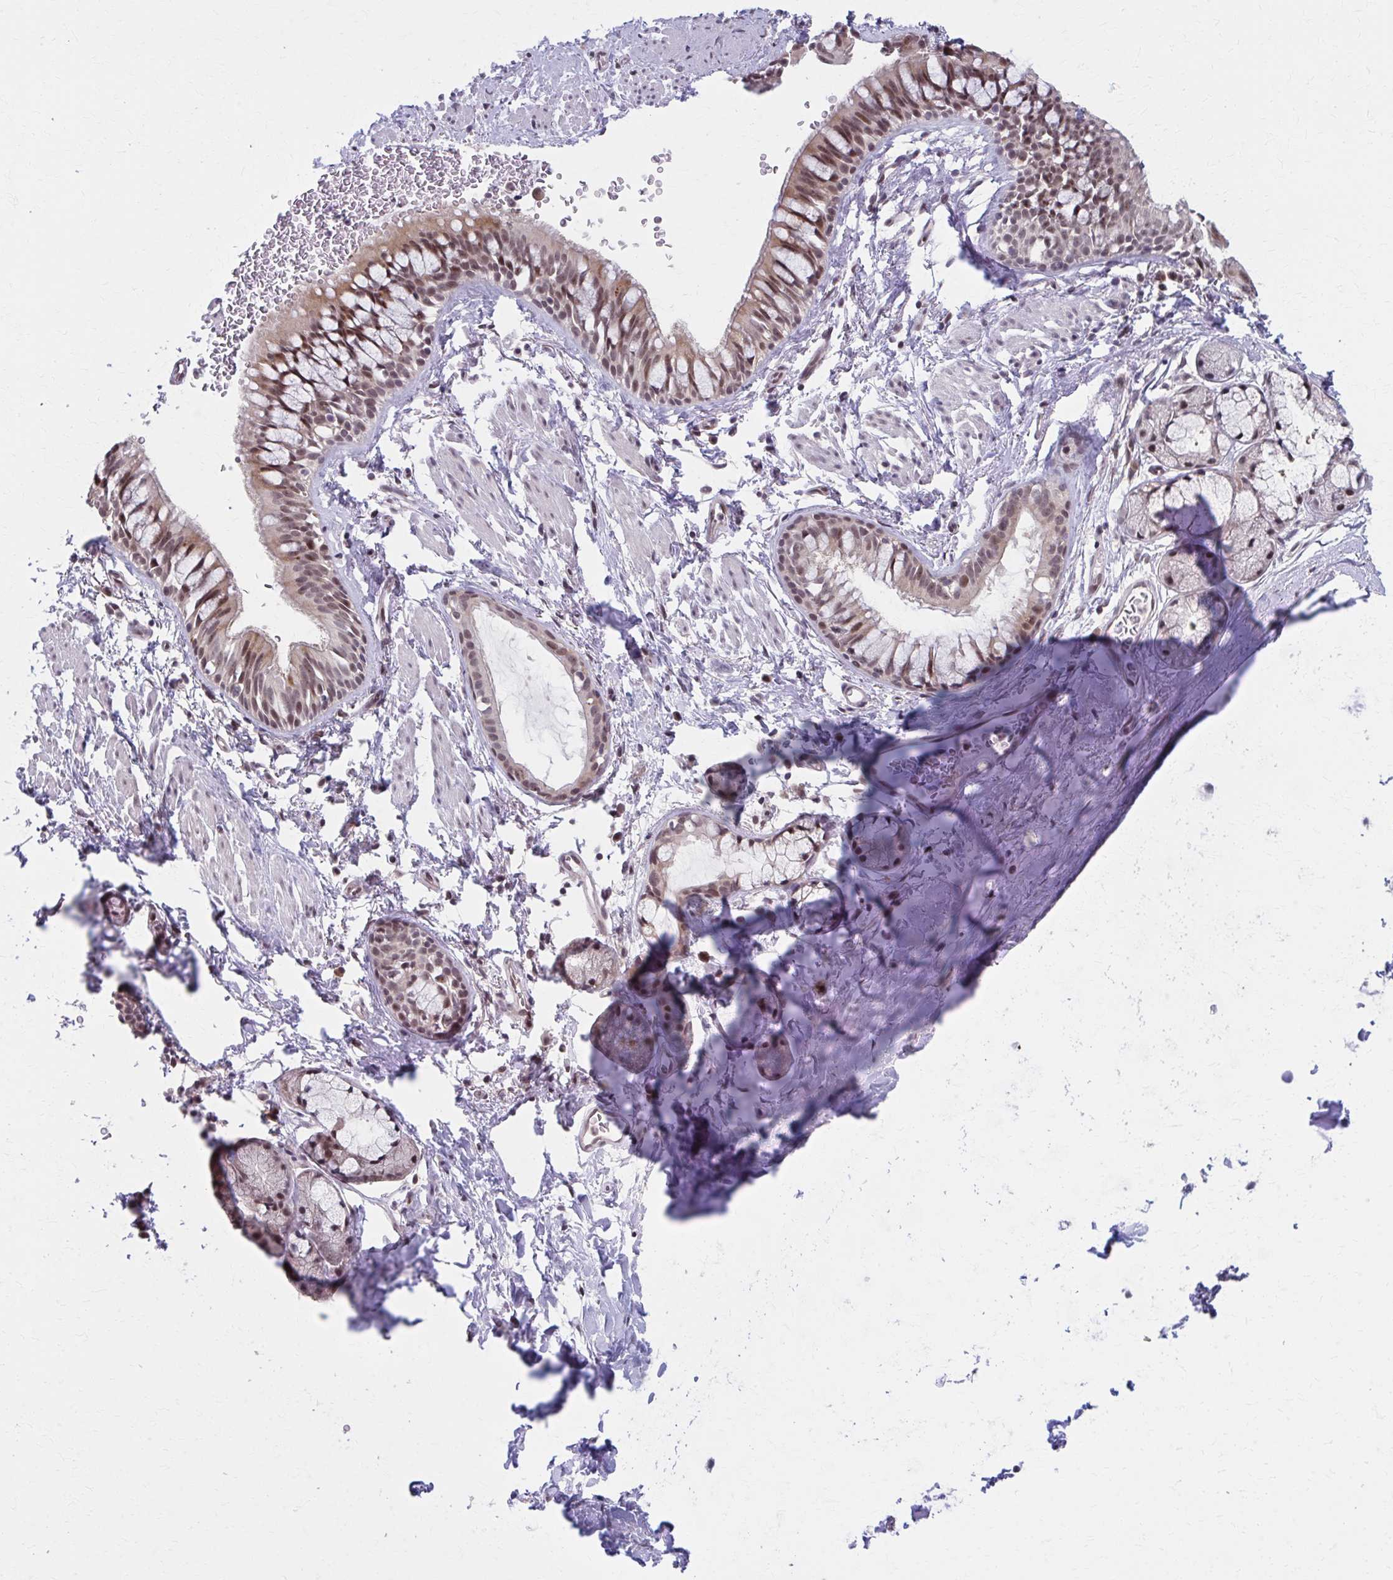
{"staining": {"intensity": "moderate", "quantity": ">75%", "location": "cytoplasmic/membranous,nuclear"}, "tissue": "bronchus", "cell_type": "Respiratory epithelial cells", "image_type": "normal", "snomed": [{"axis": "morphology", "description": "Normal tissue, NOS"}, {"axis": "topography", "description": "Lymph node"}, {"axis": "topography", "description": "Cartilage tissue"}, {"axis": "topography", "description": "Bronchus"}], "caption": "Protein staining of benign bronchus displays moderate cytoplasmic/membranous,nuclear expression in approximately >75% of respiratory epithelial cells. Nuclei are stained in blue.", "gene": "SETBP1", "patient": {"sex": "female", "age": 70}}